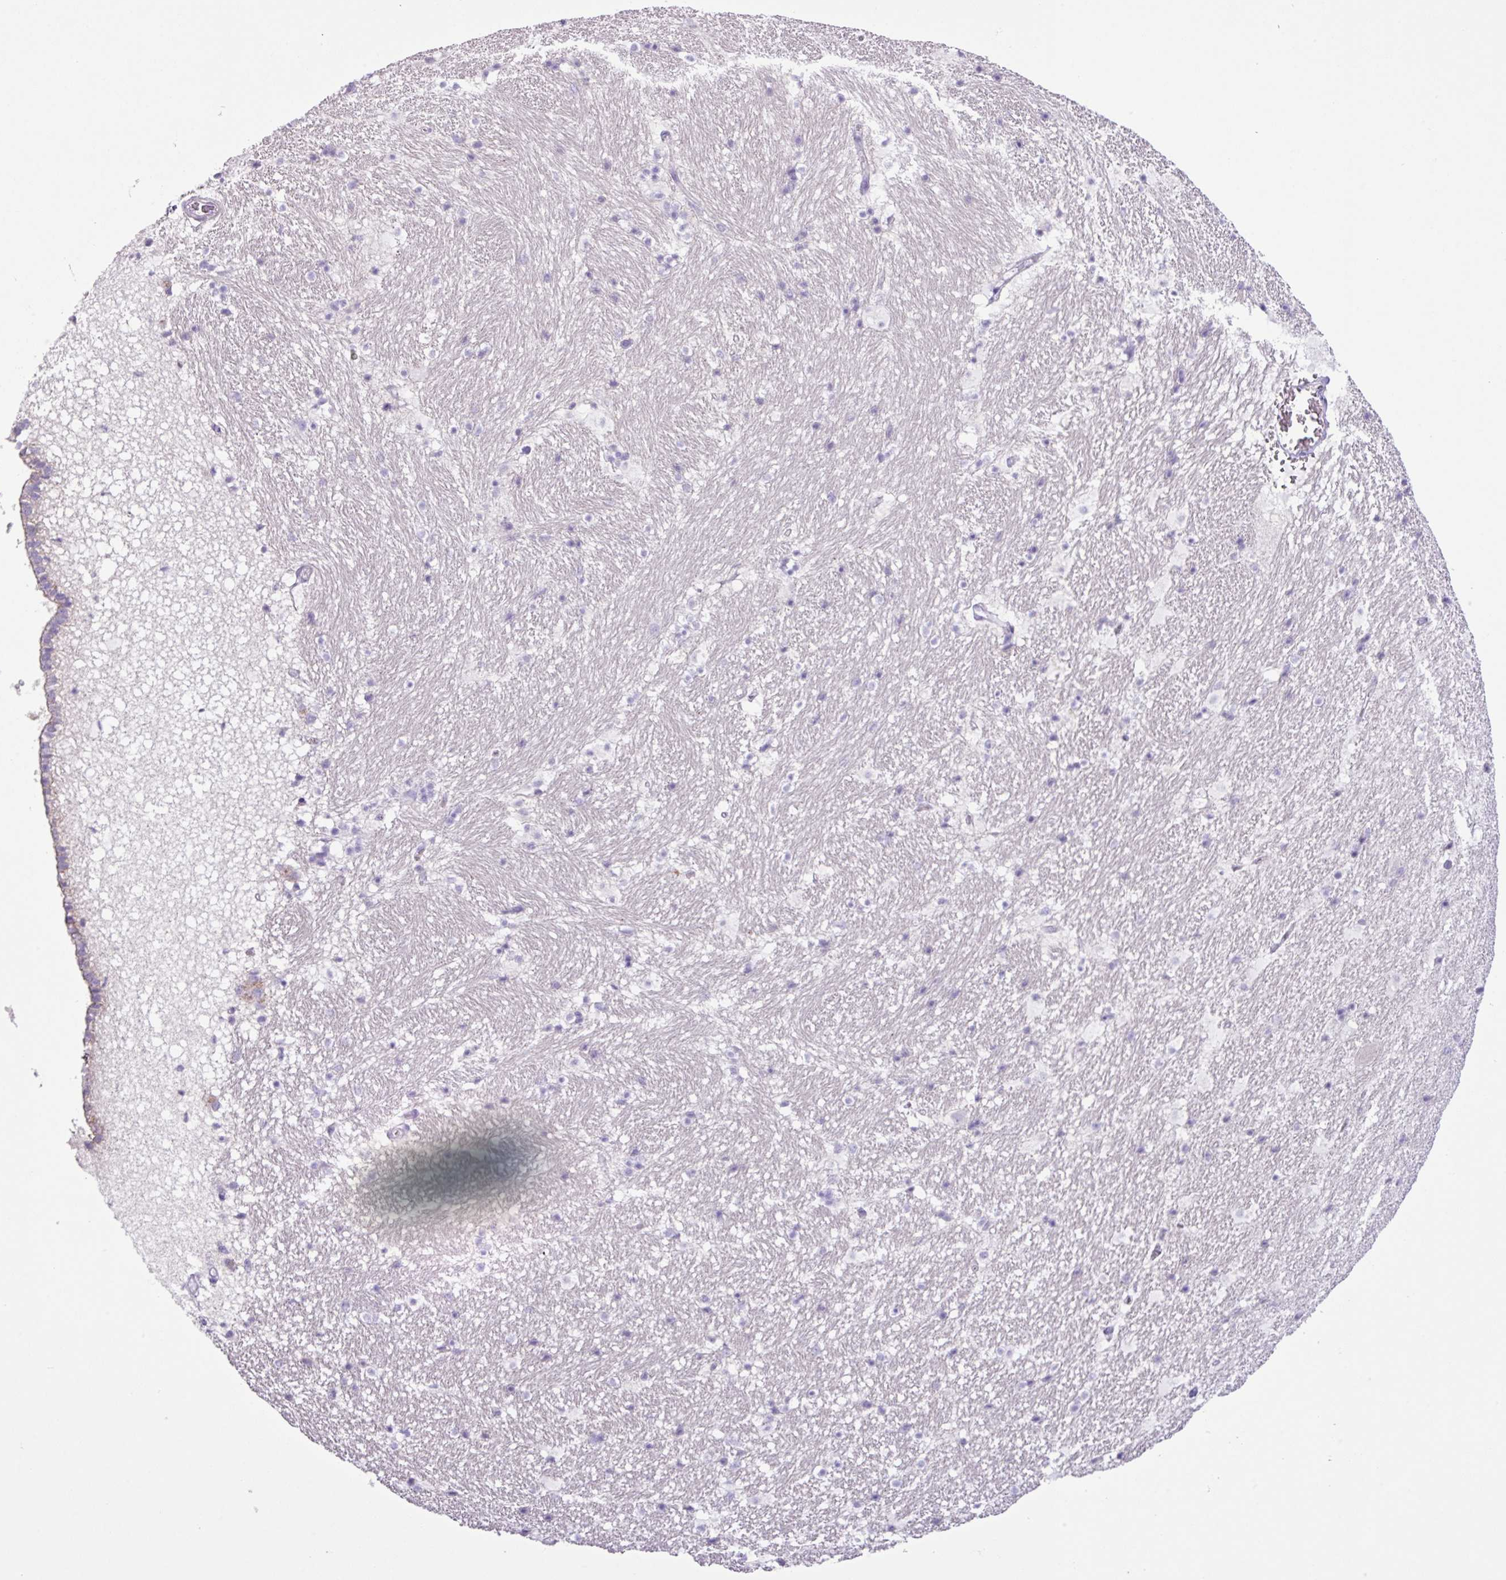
{"staining": {"intensity": "negative", "quantity": "none", "location": "none"}, "tissue": "hippocampus", "cell_type": "Glial cells", "image_type": "normal", "snomed": [{"axis": "morphology", "description": "Normal tissue, NOS"}, {"axis": "topography", "description": "Hippocampus"}], "caption": "A micrograph of human hippocampus is negative for staining in glial cells. The staining is performed using DAB (3,3'-diaminobenzidine) brown chromogen with nuclei counter-stained in using hematoxylin.", "gene": "CYSTM1", "patient": {"sex": "male", "age": 37}}